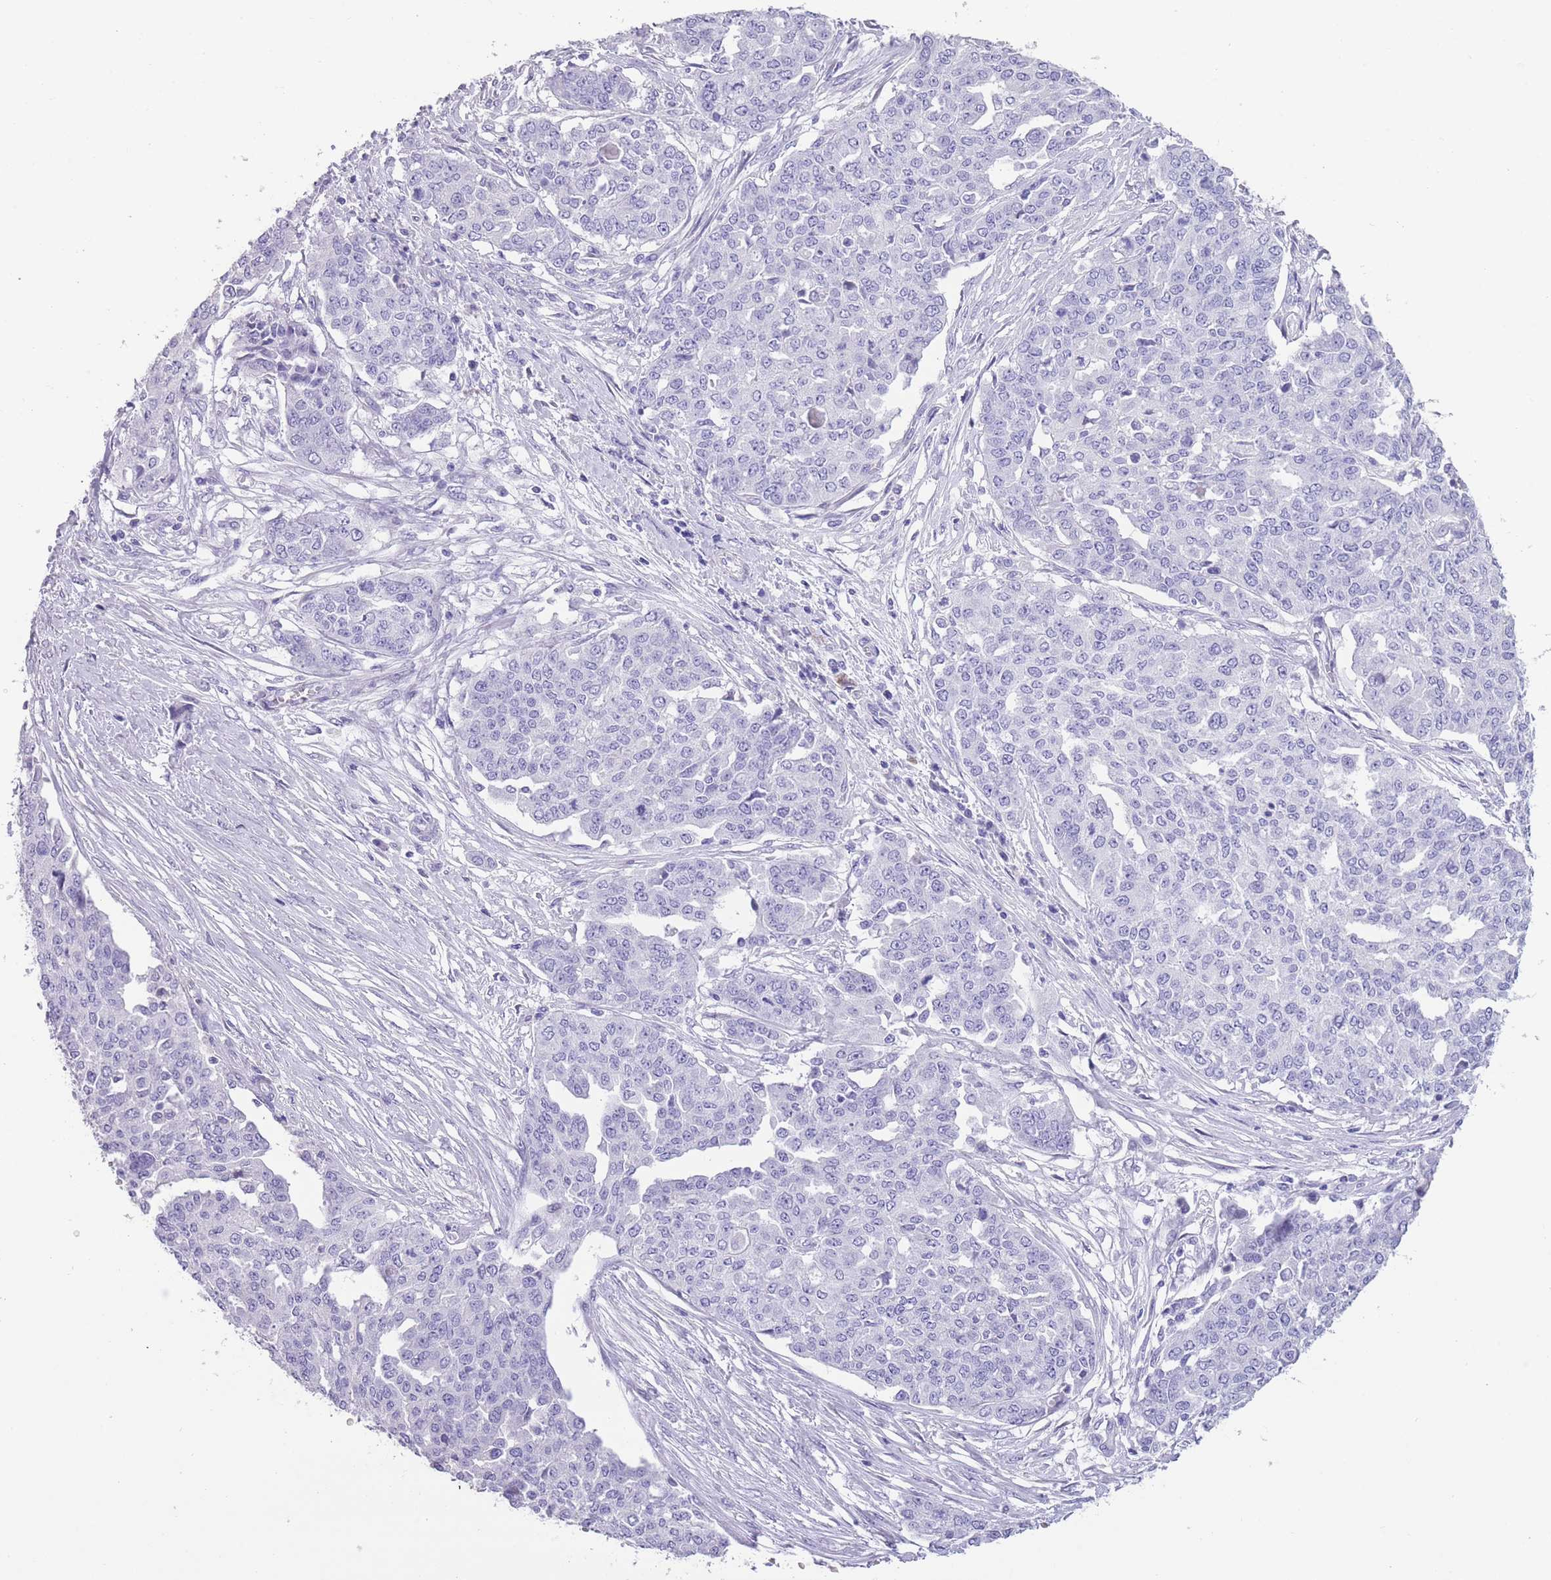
{"staining": {"intensity": "negative", "quantity": "none", "location": "none"}, "tissue": "ovarian cancer", "cell_type": "Tumor cells", "image_type": "cancer", "snomed": [{"axis": "morphology", "description": "Cystadenocarcinoma, serous, NOS"}, {"axis": "topography", "description": "Soft tissue"}, {"axis": "topography", "description": "Ovary"}], "caption": "This micrograph is of ovarian cancer stained with IHC to label a protein in brown with the nuclei are counter-stained blue. There is no expression in tumor cells.", "gene": "RAI2", "patient": {"sex": "female", "age": 57}}